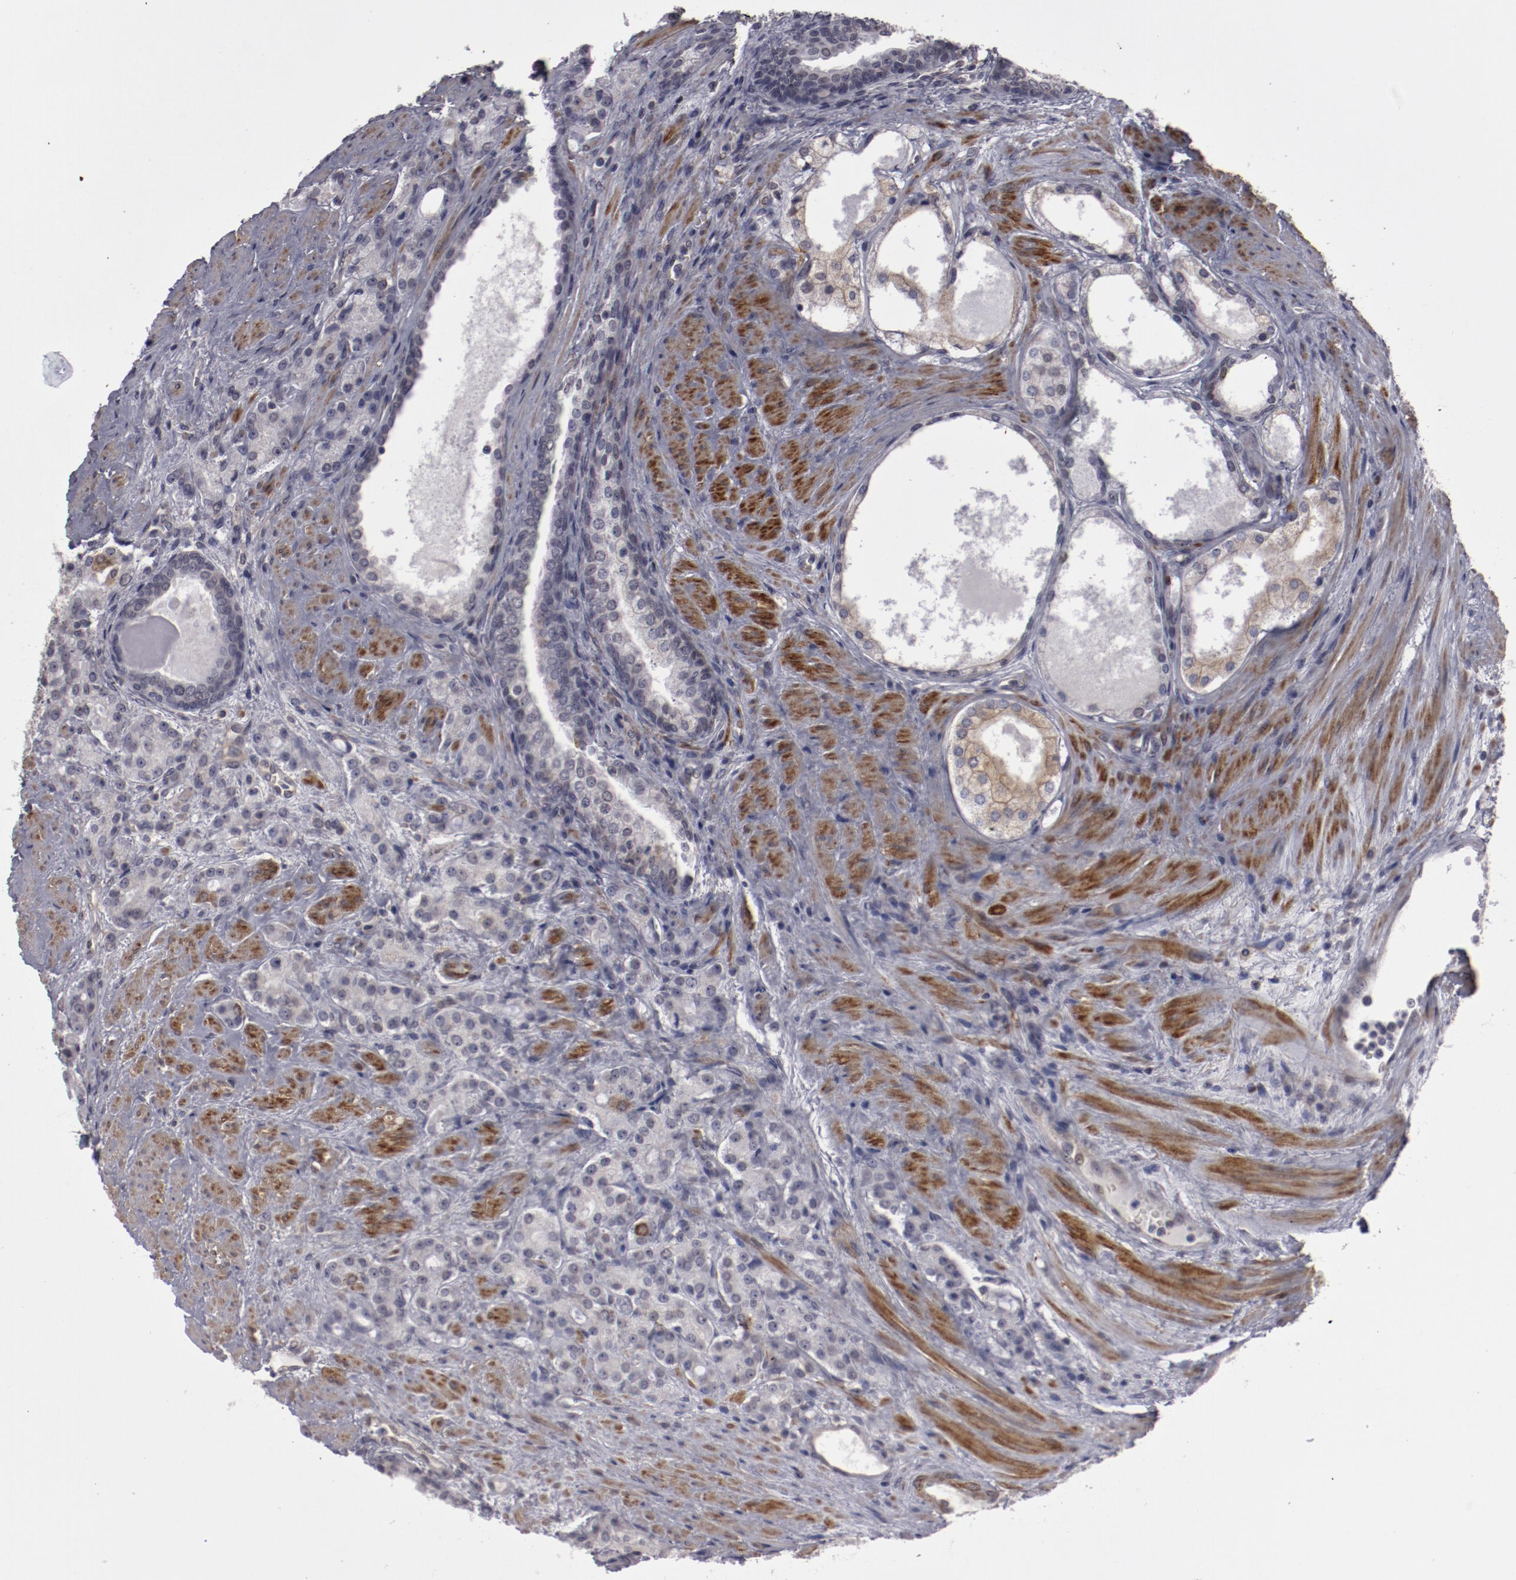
{"staining": {"intensity": "negative", "quantity": "none", "location": "none"}, "tissue": "prostate cancer", "cell_type": "Tumor cells", "image_type": "cancer", "snomed": [{"axis": "morphology", "description": "Adenocarcinoma, Medium grade"}, {"axis": "topography", "description": "Prostate"}], "caption": "This image is of prostate cancer (adenocarcinoma (medium-grade)) stained with immunohistochemistry to label a protein in brown with the nuclei are counter-stained blue. There is no staining in tumor cells. The staining was performed using DAB (3,3'-diaminobenzidine) to visualize the protein expression in brown, while the nuclei were stained in blue with hematoxylin (Magnification: 20x).", "gene": "LEF1", "patient": {"sex": "male", "age": 72}}